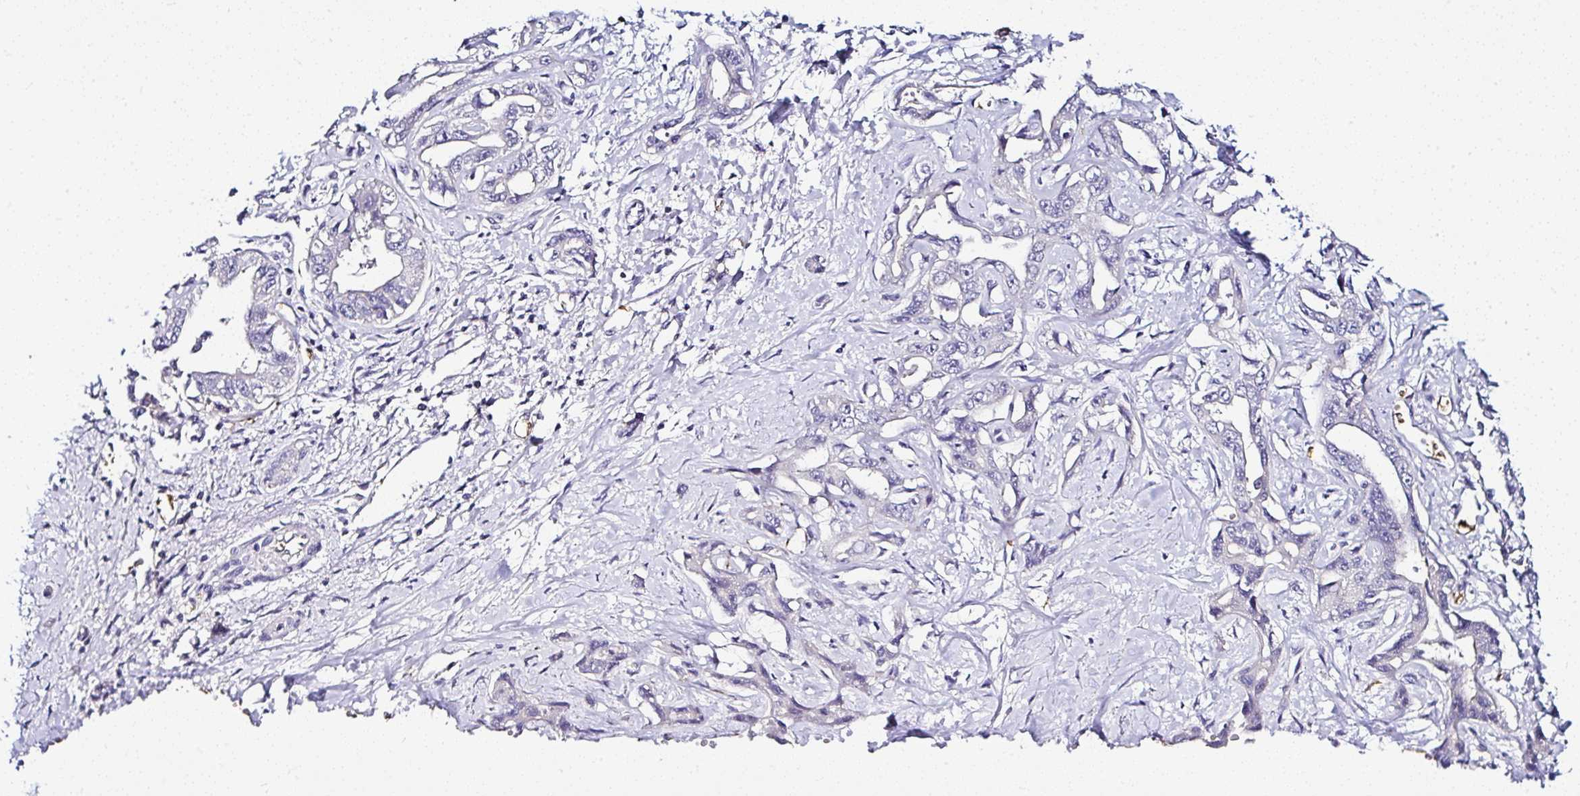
{"staining": {"intensity": "negative", "quantity": "none", "location": "none"}, "tissue": "liver cancer", "cell_type": "Tumor cells", "image_type": "cancer", "snomed": [{"axis": "morphology", "description": "Cholangiocarcinoma"}, {"axis": "topography", "description": "Liver"}], "caption": "The immunohistochemistry photomicrograph has no significant positivity in tumor cells of cholangiocarcinoma (liver) tissue.", "gene": "DEPDC5", "patient": {"sex": "male", "age": 59}}